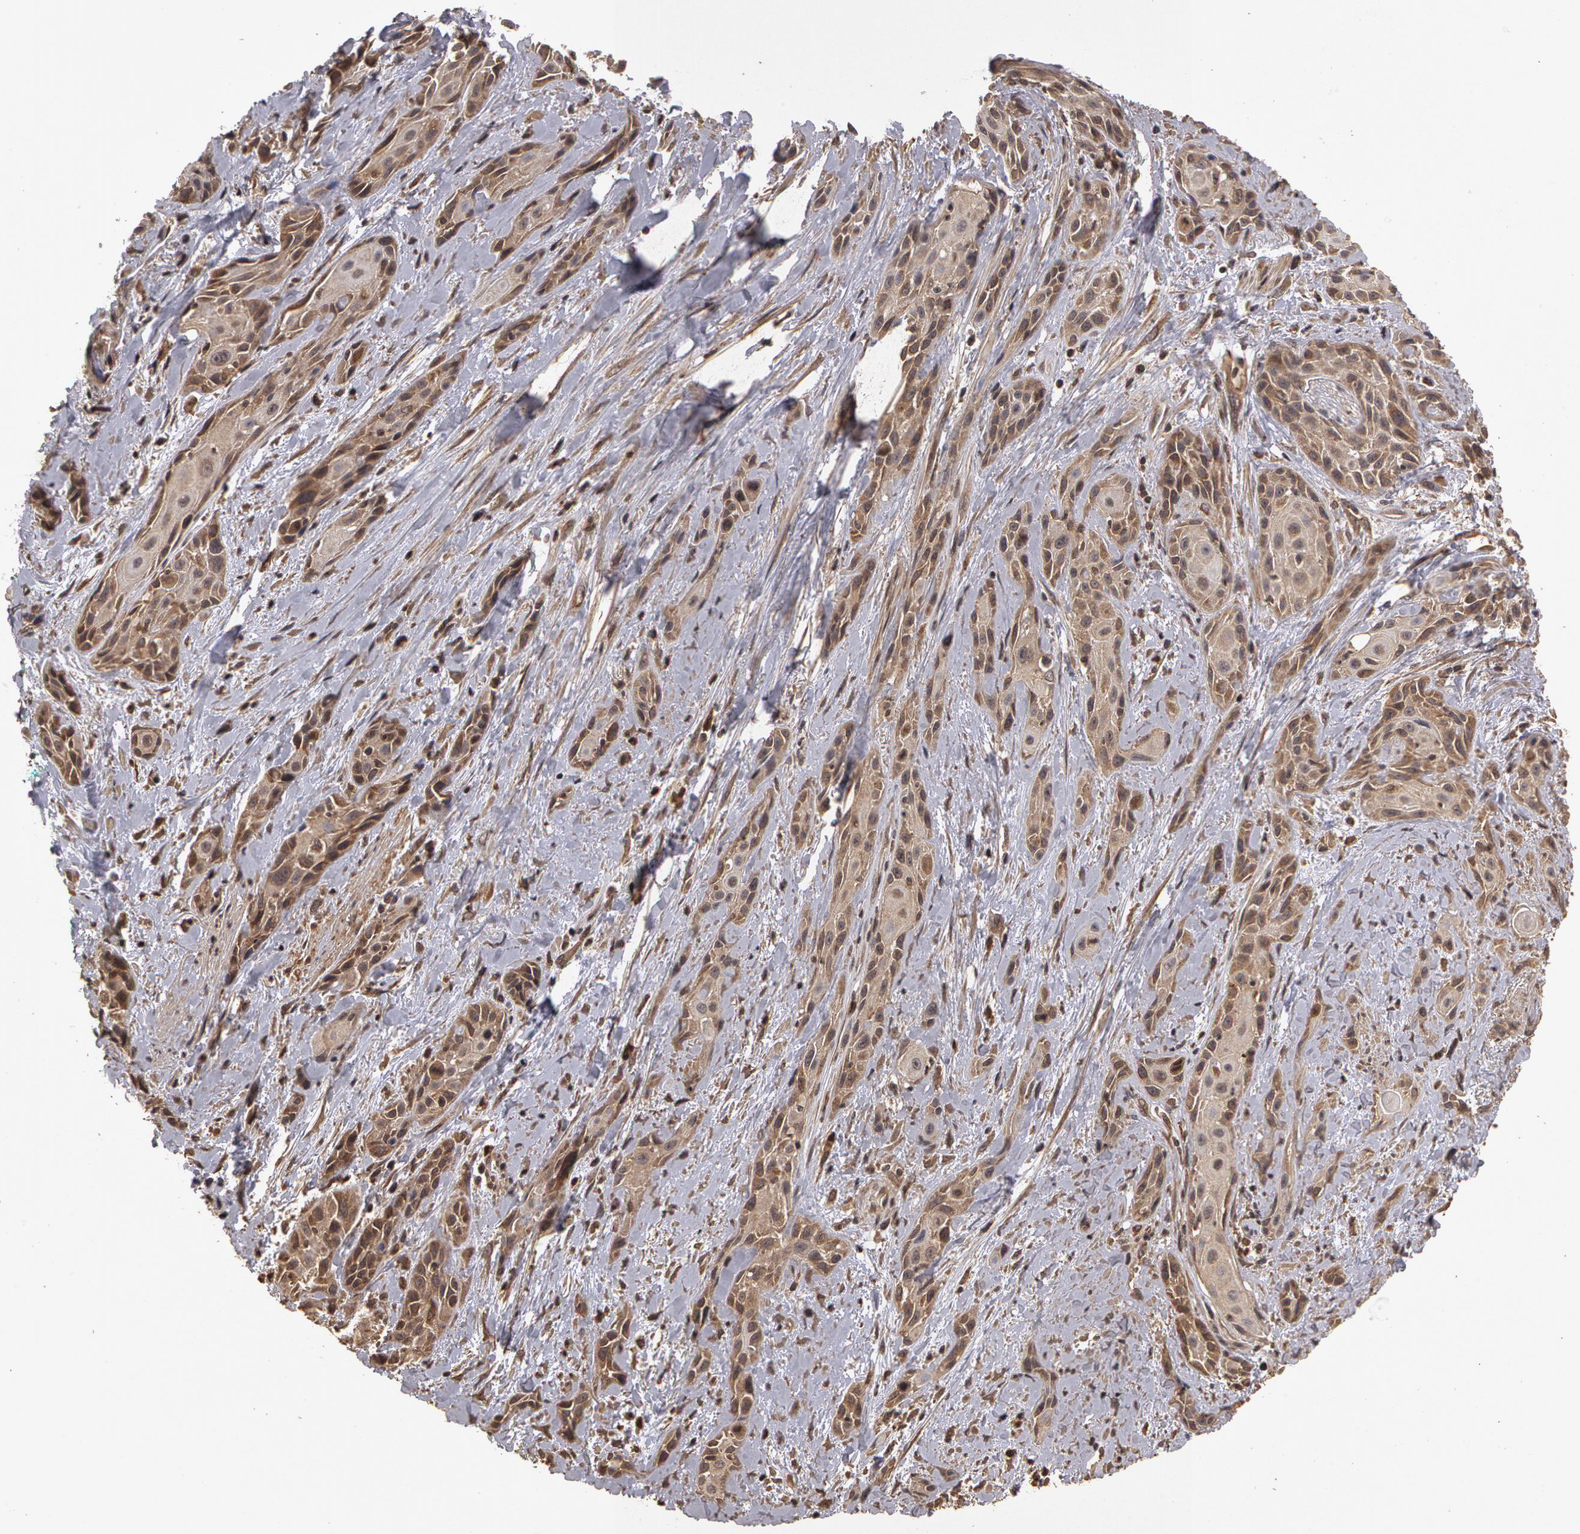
{"staining": {"intensity": "weak", "quantity": ">75%", "location": "cytoplasmic/membranous"}, "tissue": "skin cancer", "cell_type": "Tumor cells", "image_type": "cancer", "snomed": [{"axis": "morphology", "description": "Squamous cell carcinoma, NOS"}, {"axis": "topography", "description": "Skin"}, {"axis": "topography", "description": "Anal"}], "caption": "Immunohistochemistry (IHC) photomicrograph of human skin squamous cell carcinoma stained for a protein (brown), which shows low levels of weak cytoplasmic/membranous expression in approximately >75% of tumor cells.", "gene": "CALR", "patient": {"sex": "male", "age": 64}}